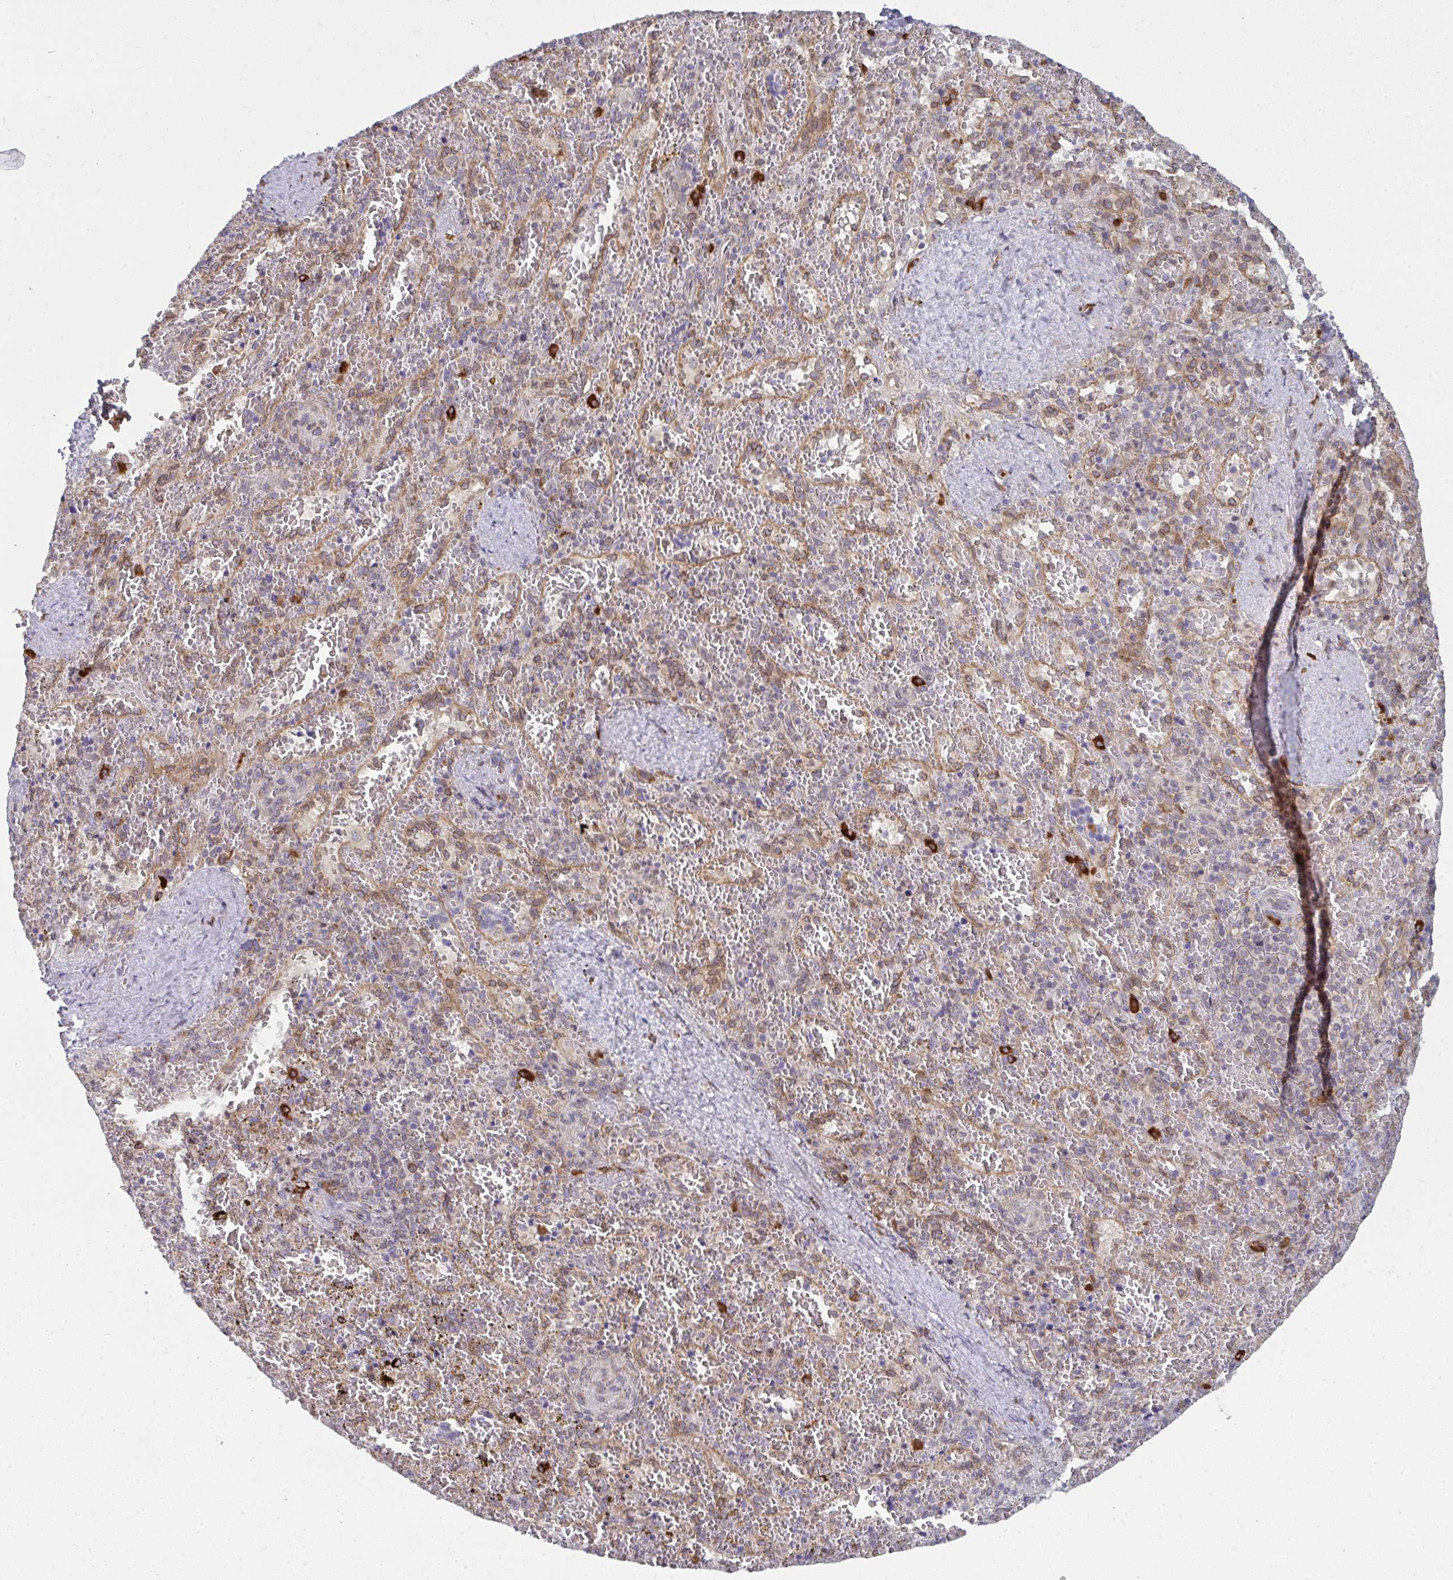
{"staining": {"intensity": "strong", "quantity": "<25%", "location": "cytoplasmic/membranous"}, "tissue": "spleen", "cell_type": "Cells in red pulp", "image_type": "normal", "snomed": [{"axis": "morphology", "description": "Normal tissue, NOS"}, {"axis": "topography", "description": "Spleen"}], "caption": "Immunohistochemical staining of unremarkable spleen demonstrates medium levels of strong cytoplasmic/membranous positivity in approximately <25% of cells in red pulp. (IHC, brightfield microscopy, high magnification).", "gene": "LYSMD4", "patient": {"sex": "female", "age": 50}}